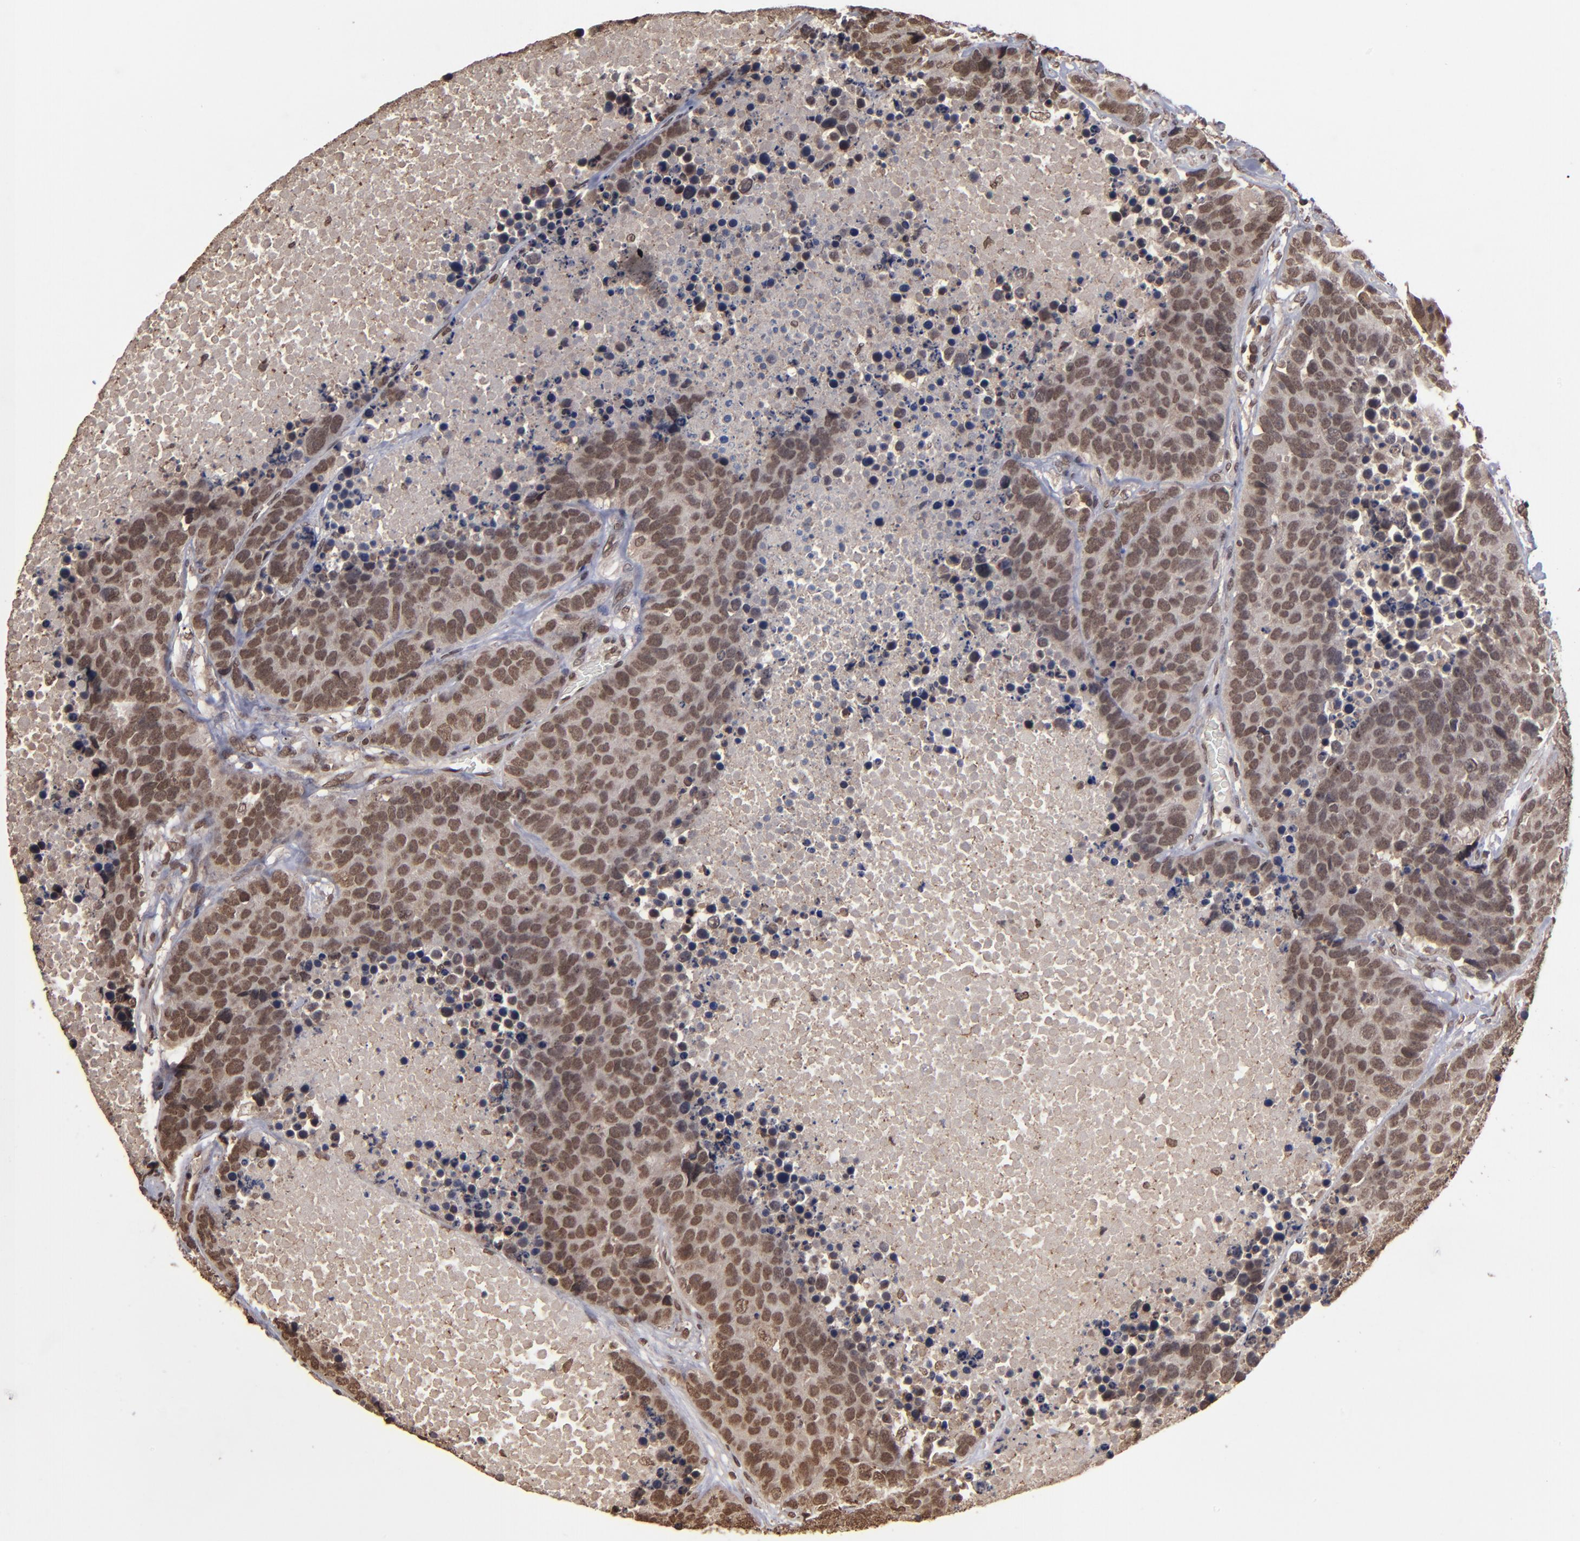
{"staining": {"intensity": "moderate", "quantity": ">75%", "location": "nuclear"}, "tissue": "carcinoid", "cell_type": "Tumor cells", "image_type": "cancer", "snomed": [{"axis": "morphology", "description": "Carcinoid, malignant, NOS"}, {"axis": "topography", "description": "Lung"}], "caption": "Immunohistochemical staining of carcinoid demonstrates moderate nuclear protein positivity in about >75% of tumor cells.", "gene": "AKT1", "patient": {"sex": "male", "age": 60}}